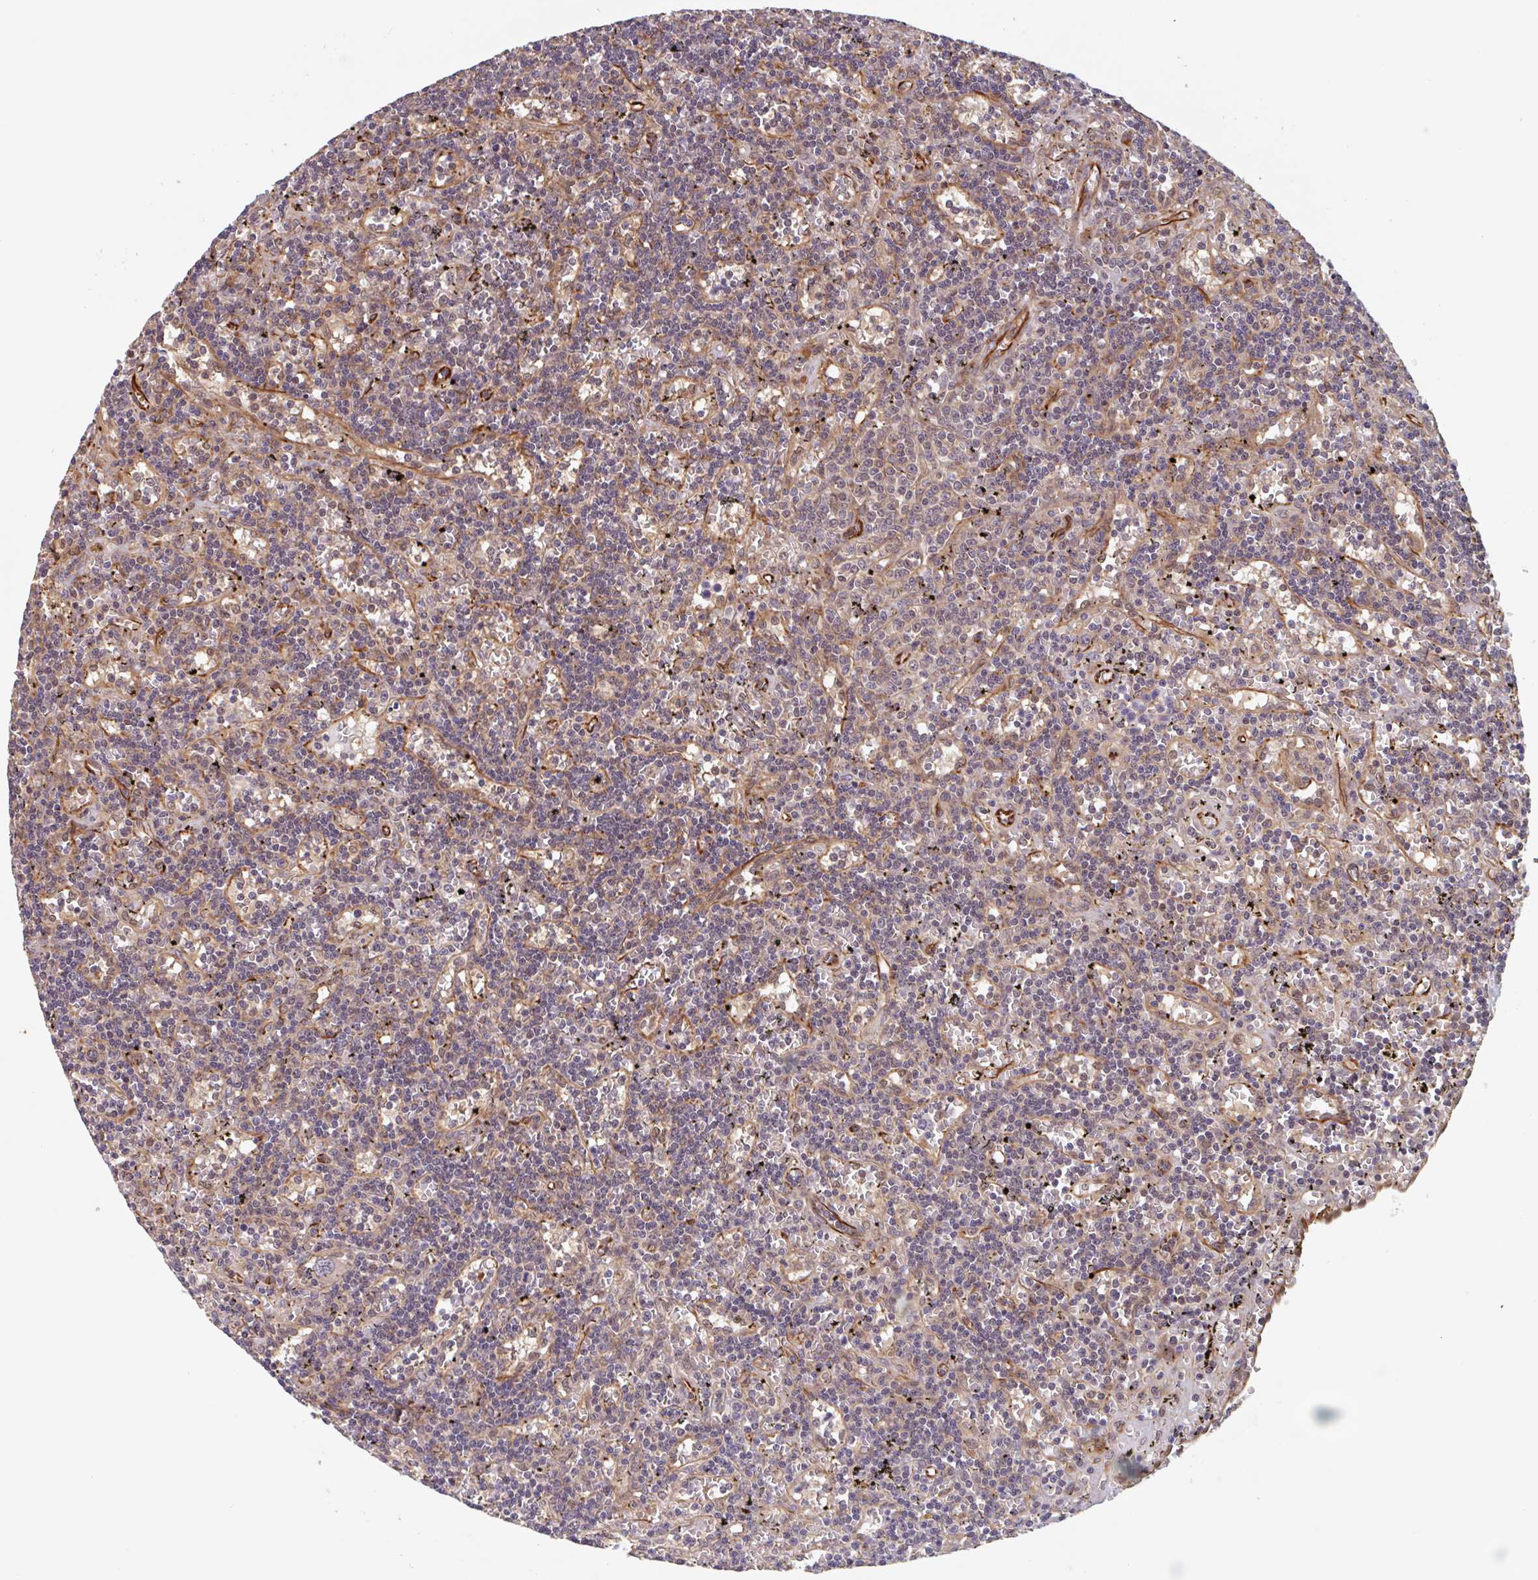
{"staining": {"intensity": "negative", "quantity": "none", "location": "none"}, "tissue": "lymphoma", "cell_type": "Tumor cells", "image_type": "cancer", "snomed": [{"axis": "morphology", "description": "Malignant lymphoma, non-Hodgkin's type, Low grade"}, {"axis": "topography", "description": "Spleen"}], "caption": "Immunohistochemistry histopathology image of neoplastic tissue: low-grade malignant lymphoma, non-Hodgkin's type stained with DAB shows no significant protein staining in tumor cells. (DAB (3,3'-diaminobenzidine) immunohistochemistry (IHC), high magnification).", "gene": "NUB1", "patient": {"sex": "male", "age": 60}}